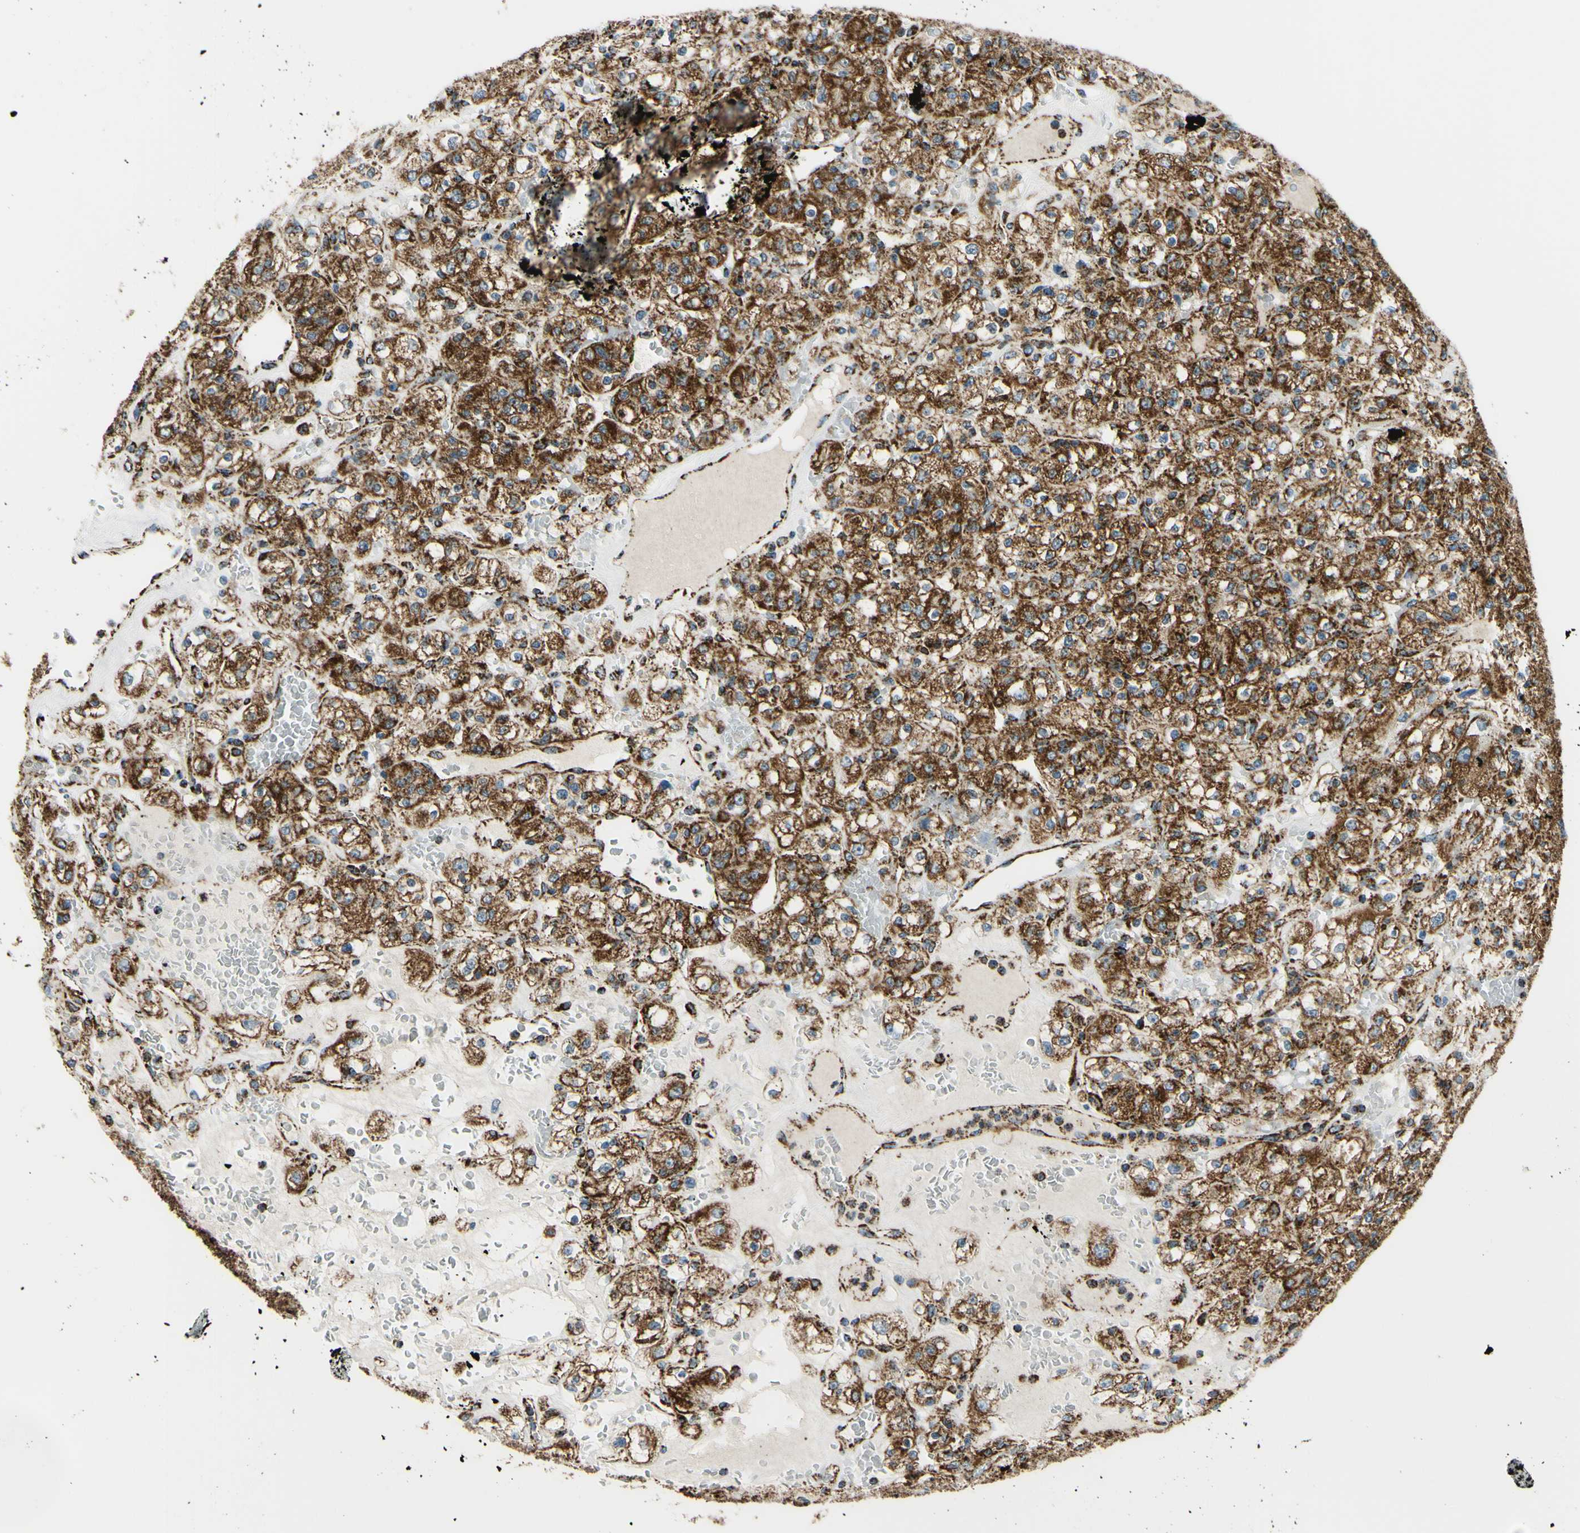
{"staining": {"intensity": "strong", "quantity": ">75%", "location": "cytoplasmic/membranous"}, "tissue": "renal cancer", "cell_type": "Tumor cells", "image_type": "cancer", "snomed": [{"axis": "morphology", "description": "Normal tissue, NOS"}, {"axis": "morphology", "description": "Adenocarcinoma, NOS"}, {"axis": "topography", "description": "Kidney"}], "caption": "Strong cytoplasmic/membranous positivity for a protein is seen in approximately >75% of tumor cells of renal cancer using IHC.", "gene": "MAVS", "patient": {"sex": "female", "age": 72}}